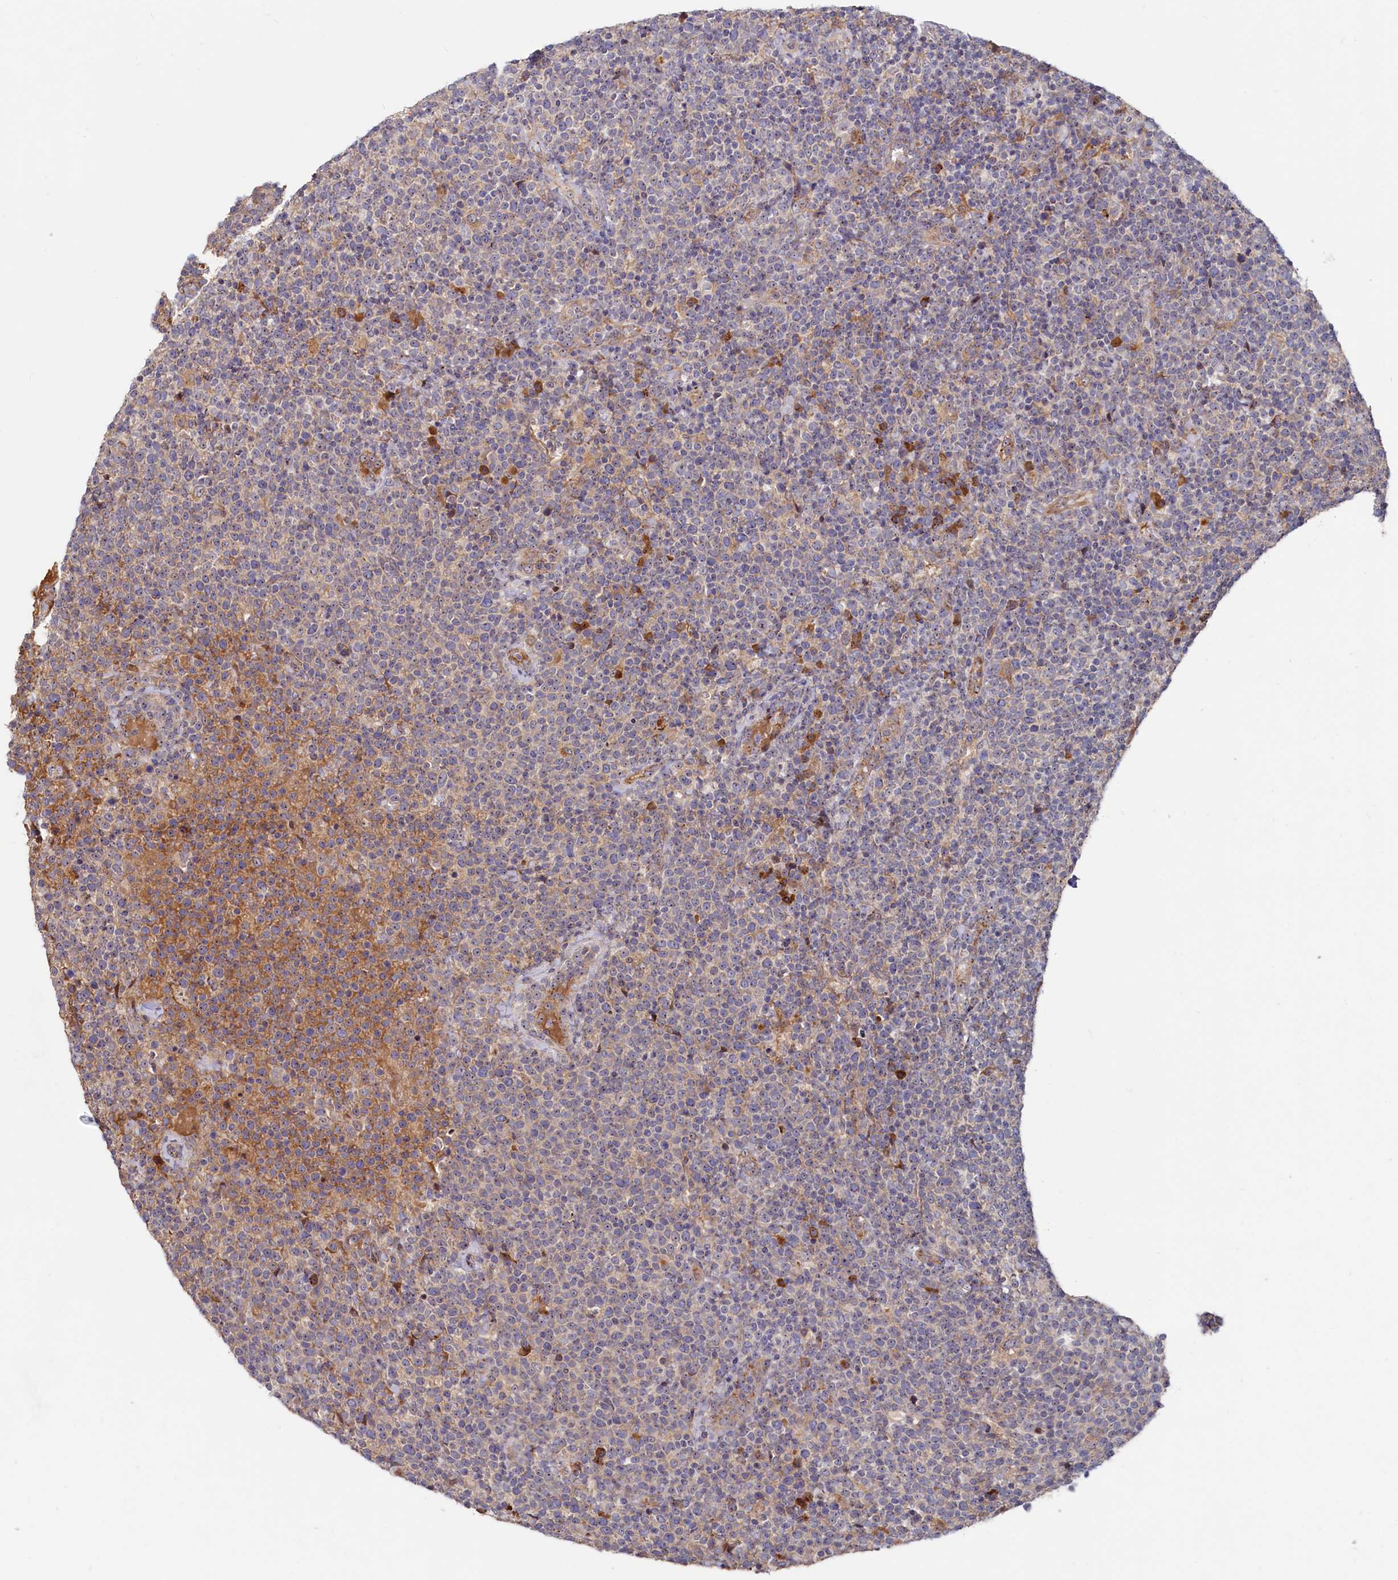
{"staining": {"intensity": "negative", "quantity": "none", "location": "none"}, "tissue": "lymphoma", "cell_type": "Tumor cells", "image_type": "cancer", "snomed": [{"axis": "morphology", "description": "Malignant lymphoma, non-Hodgkin's type, High grade"}, {"axis": "topography", "description": "Lymph node"}], "caption": "This photomicrograph is of malignant lymphoma, non-Hodgkin's type (high-grade) stained with immunohistochemistry (IHC) to label a protein in brown with the nuclei are counter-stained blue. There is no staining in tumor cells.", "gene": "RGS7BP", "patient": {"sex": "male", "age": 61}}